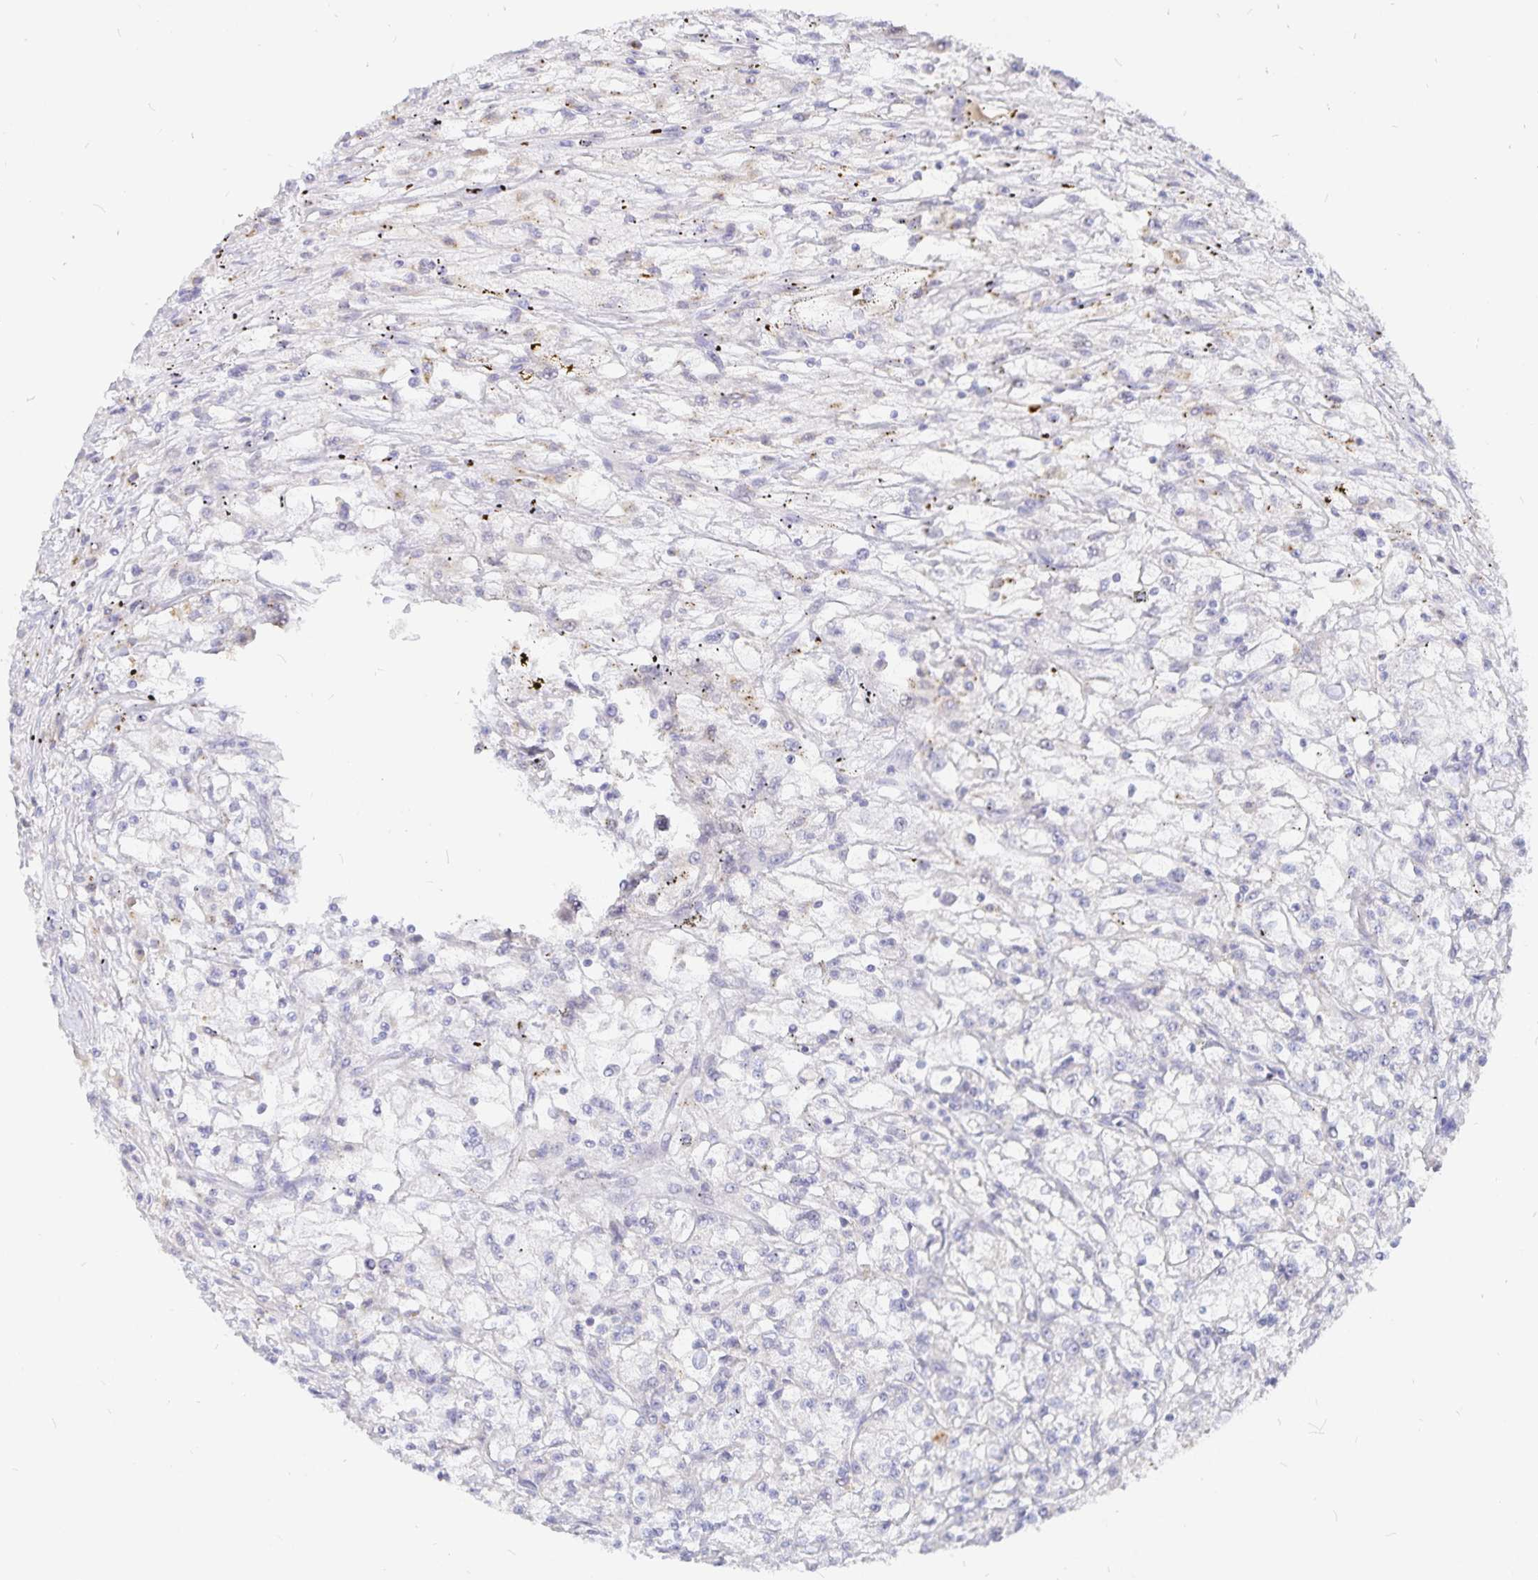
{"staining": {"intensity": "negative", "quantity": "none", "location": "none"}, "tissue": "renal cancer", "cell_type": "Tumor cells", "image_type": "cancer", "snomed": [{"axis": "morphology", "description": "Adenocarcinoma, NOS"}, {"axis": "topography", "description": "Kidney"}], "caption": "DAB immunohistochemical staining of human adenocarcinoma (renal) displays no significant expression in tumor cells.", "gene": "PKHD1", "patient": {"sex": "female", "age": 59}}